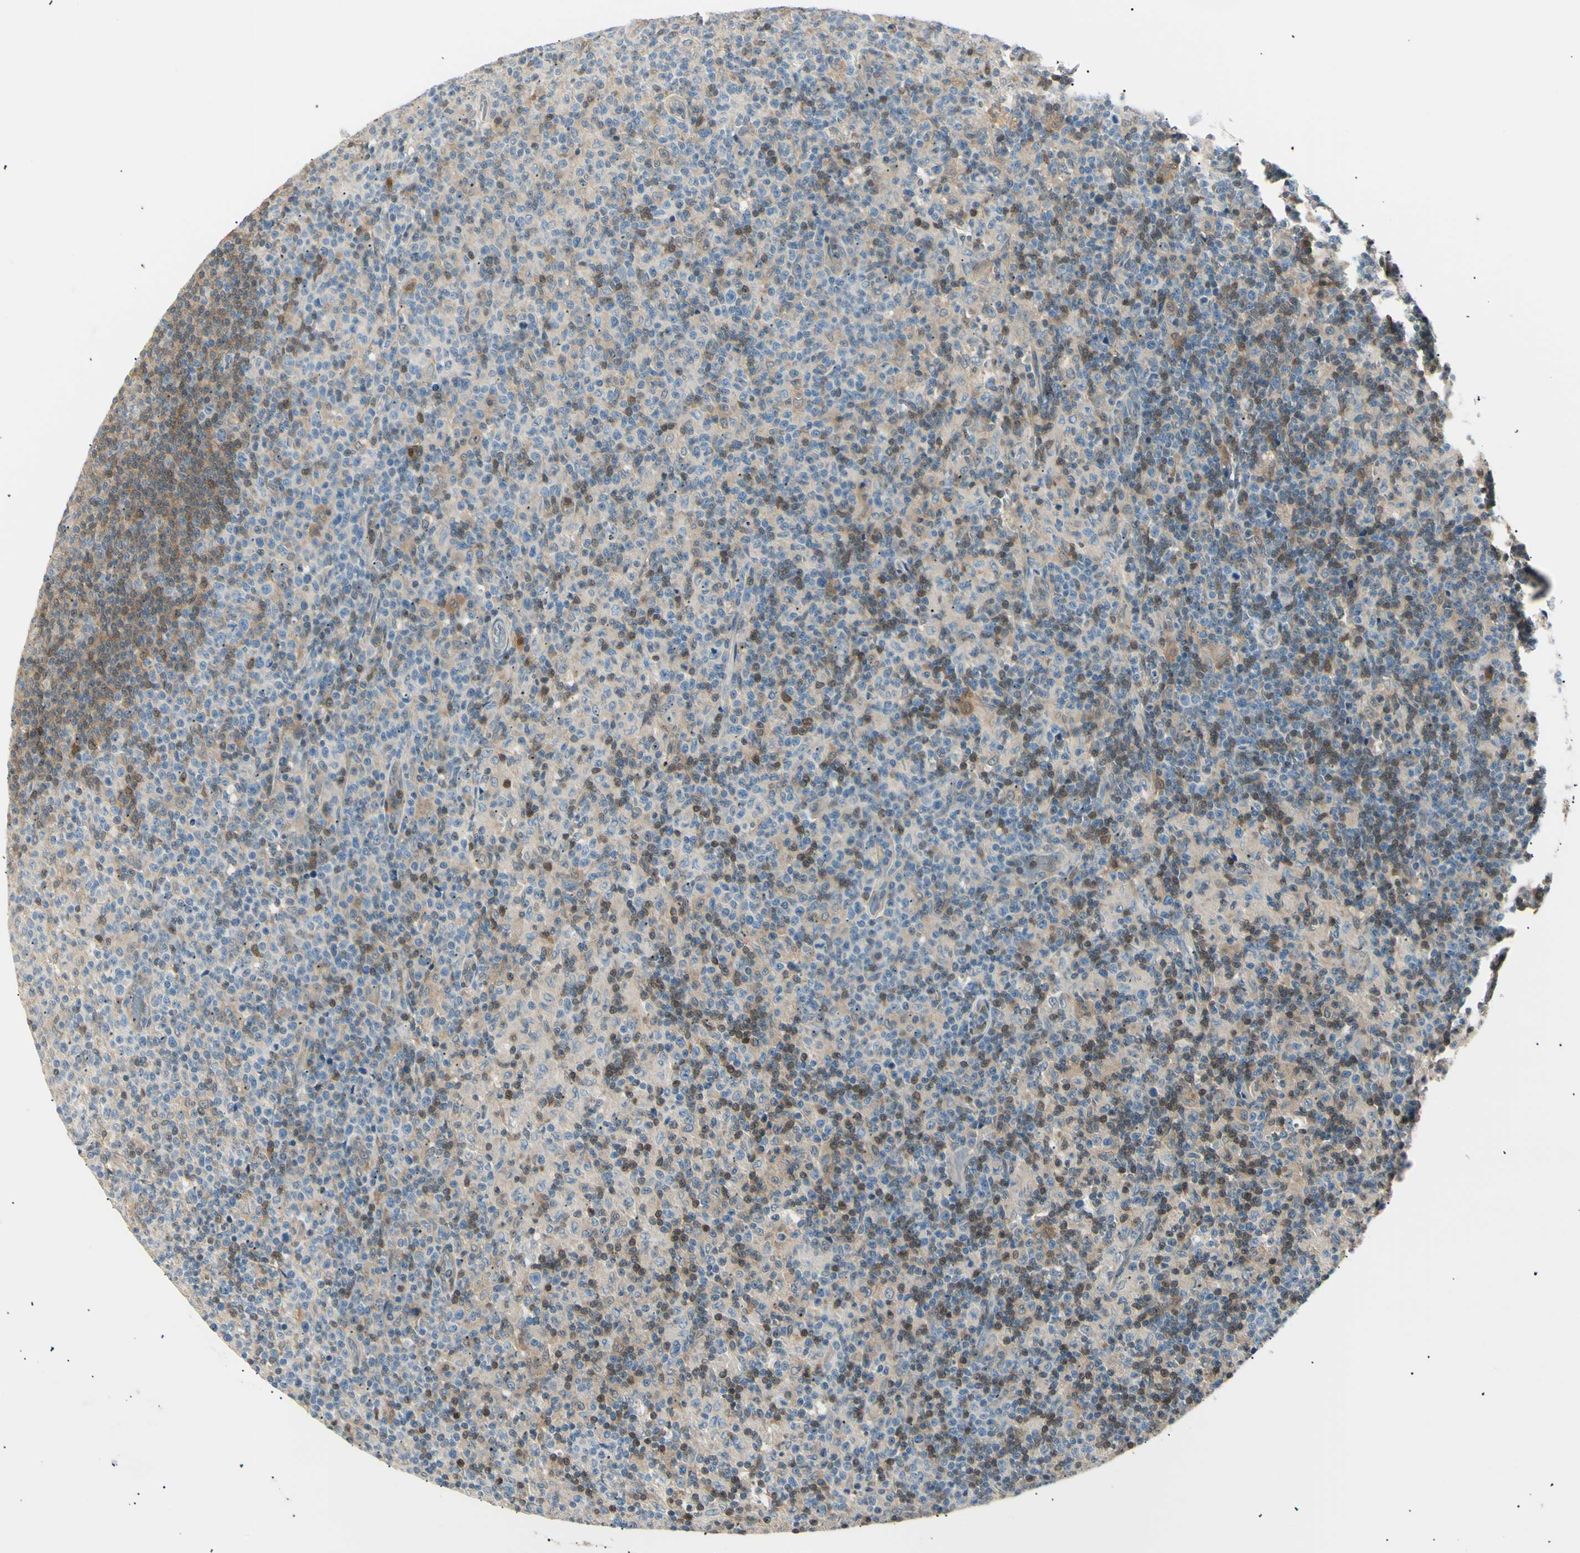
{"staining": {"intensity": "moderate", "quantity": "<25%", "location": "cytoplasmic/membranous"}, "tissue": "lymph node", "cell_type": "Germinal center cells", "image_type": "normal", "snomed": [{"axis": "morphology", "description": "Normal tissue, NOS"}, {"axis": "morphology", "description": "Inflammation, NOS"}, {"axis": "topography", "description": "Lymph node"}], "caption": "Immunohistochemical staining of unremarkable human lymph node reveals low levels of moderate cytoplasmic/membranous staining in about <25% of germinal center cells.", "gene": "LHPP", "patient": {"sex": "male", "age": 55}}